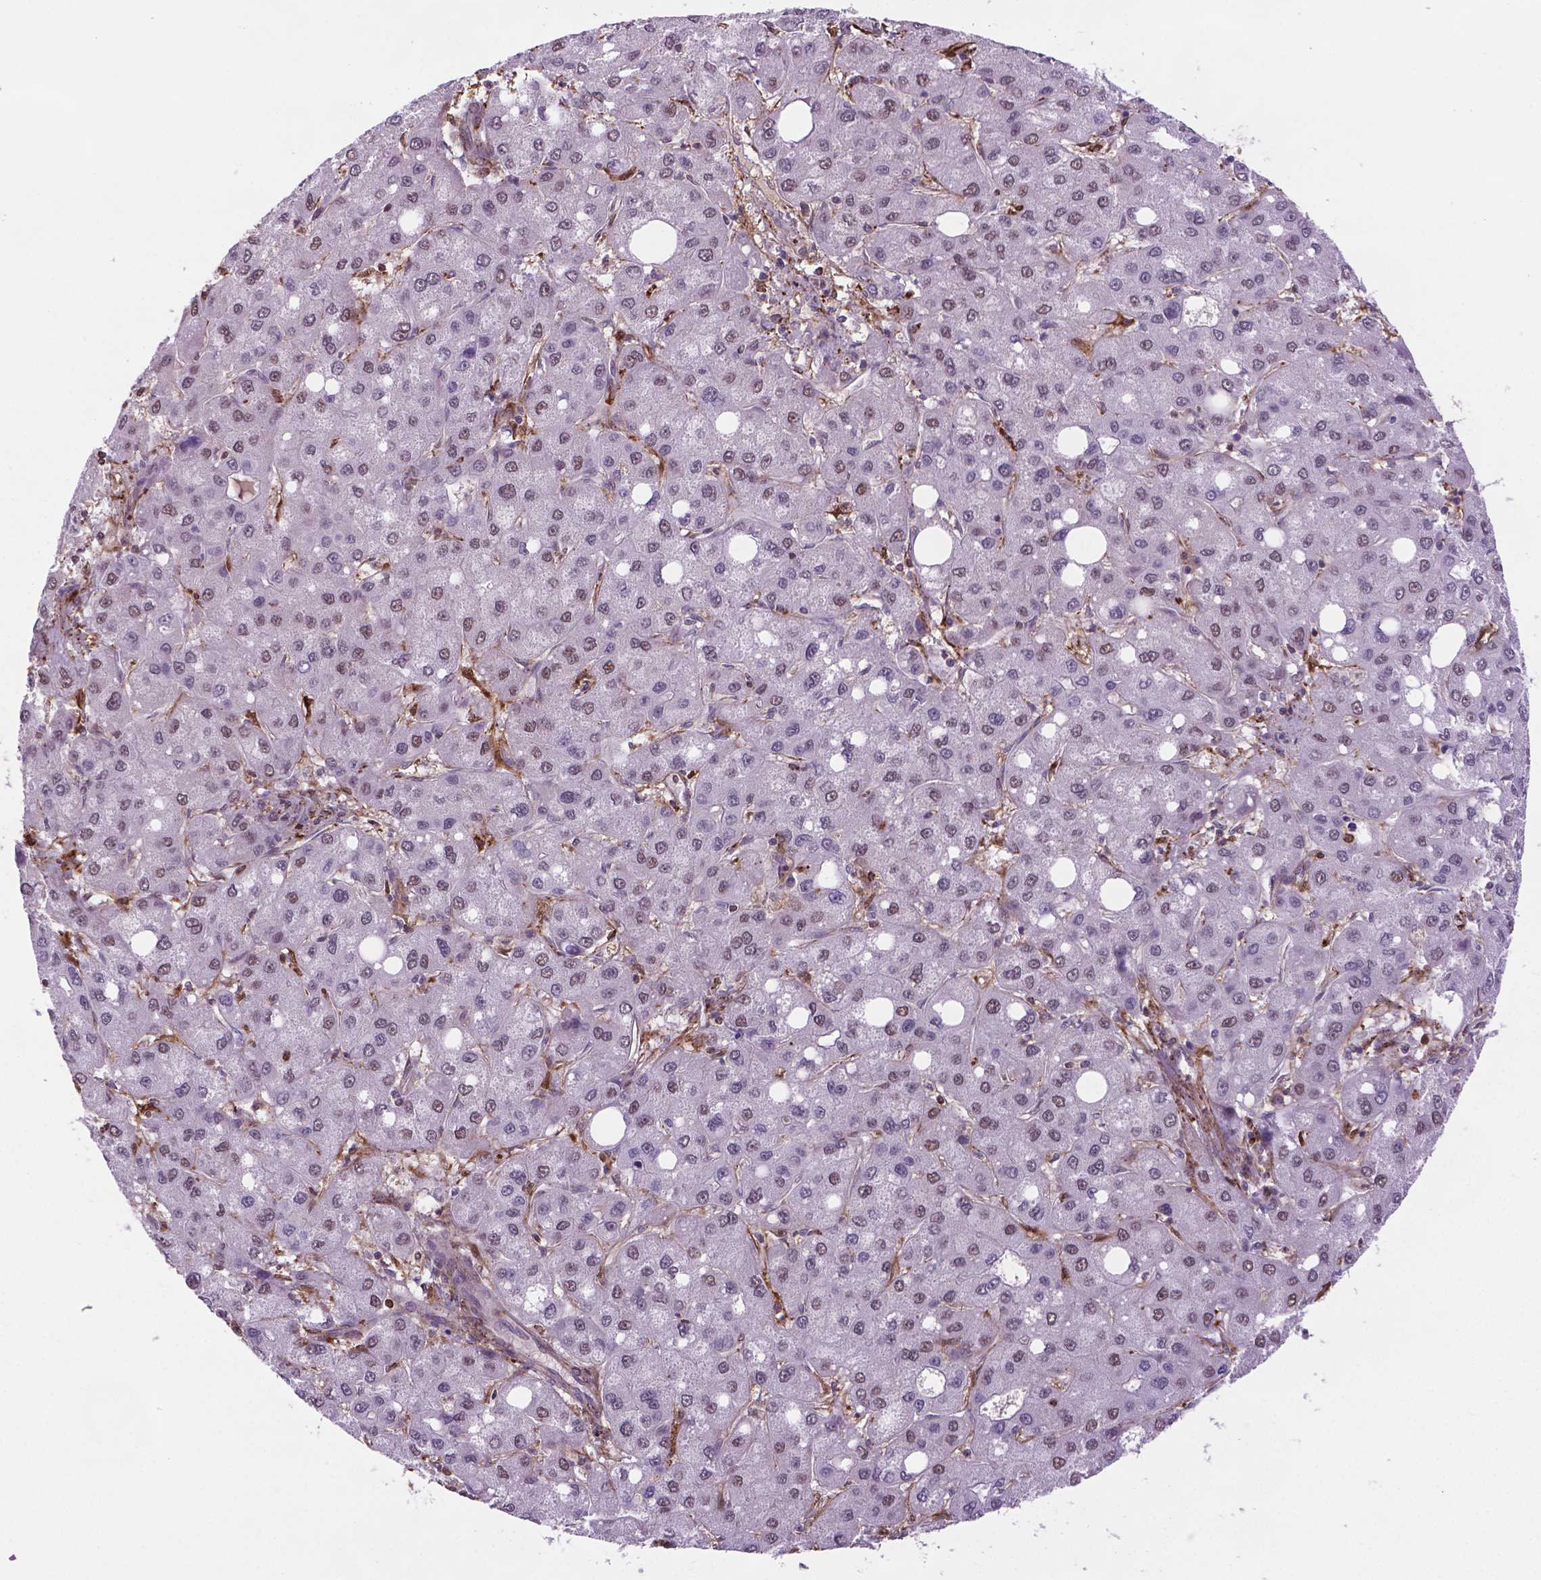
{"staining": {"intensity": "negative", "quantity": "none", "location": "none"}, "tissue": "liver cancer", "cell_type": "Tumor cells", "image_type": "cancer", "snomed": [{"axis": "morphology", "description": "Carcinoma, Hepatocellular, NOS"}, {"axis": "topography", "description": "Liver"}], "caption": "Tumor cells show no significant expression in liver hepatocellular carcinoma. (DAB immunohistochemistry visualized using brightfield microscopy, high magnification).", "gene": "PLIN3", "patient": {"sex": "male", "age": 73}}